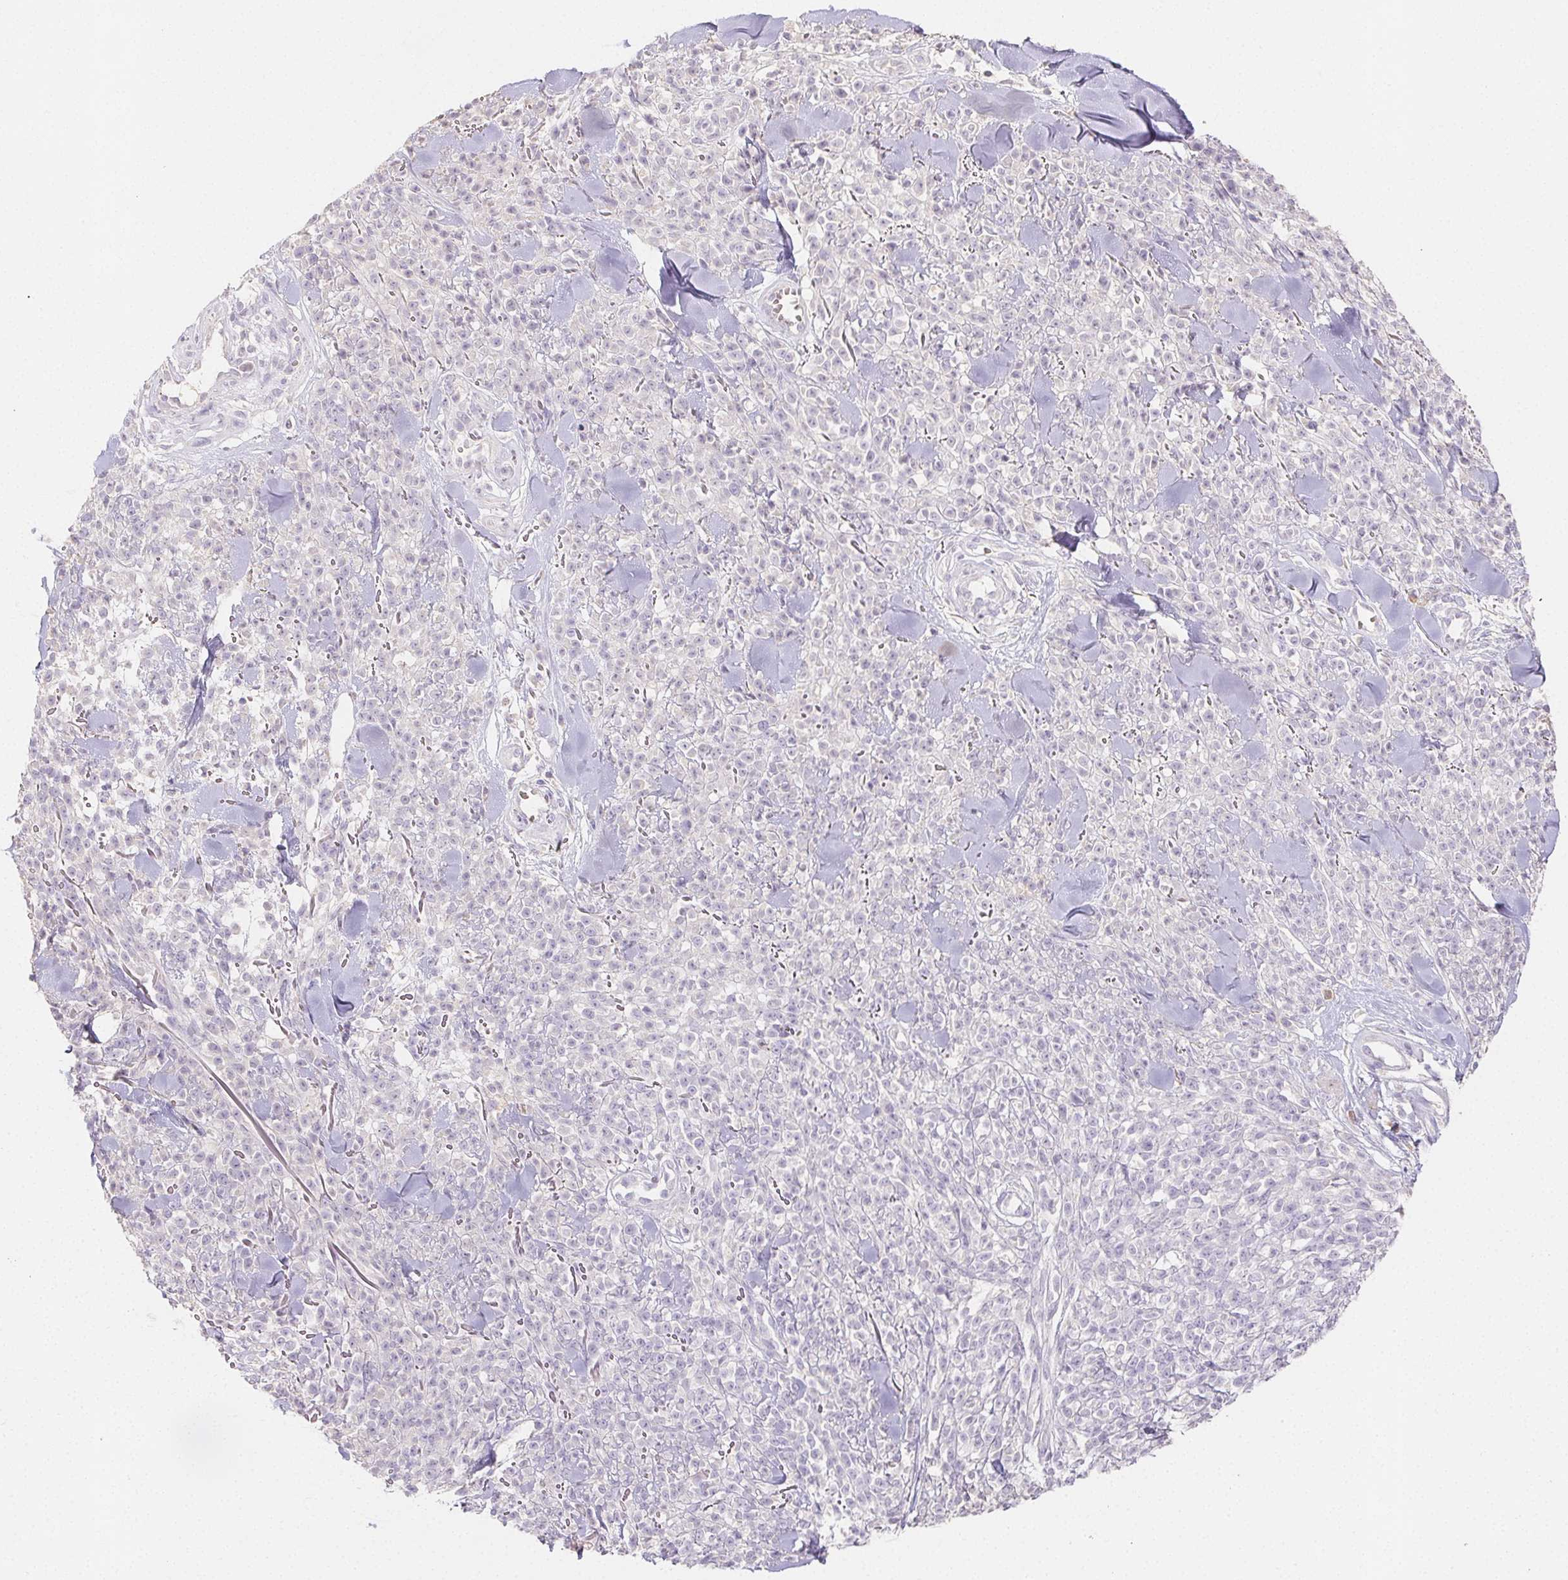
{"staining": {"intensity": "negative", "quantity": "none", "location": "none"}, "tissue": "melanoma", "cell_type": "Tumor cells", "image_type": "cancer", "snomed": [{"axis": "morphology", "description": "Malignant melanoma, NOS"}, {"axis": "topography", "description": "Skin"}, {"axis": "topography", "description": "Skin of trunk"}], "caption": "Human malignant melanoma stained for a protein using immunohistochemistry demonstrates no positivity in tumor cells.", "gene": "ACVR1B", "patient": {"sex": "male", "age": 74}}